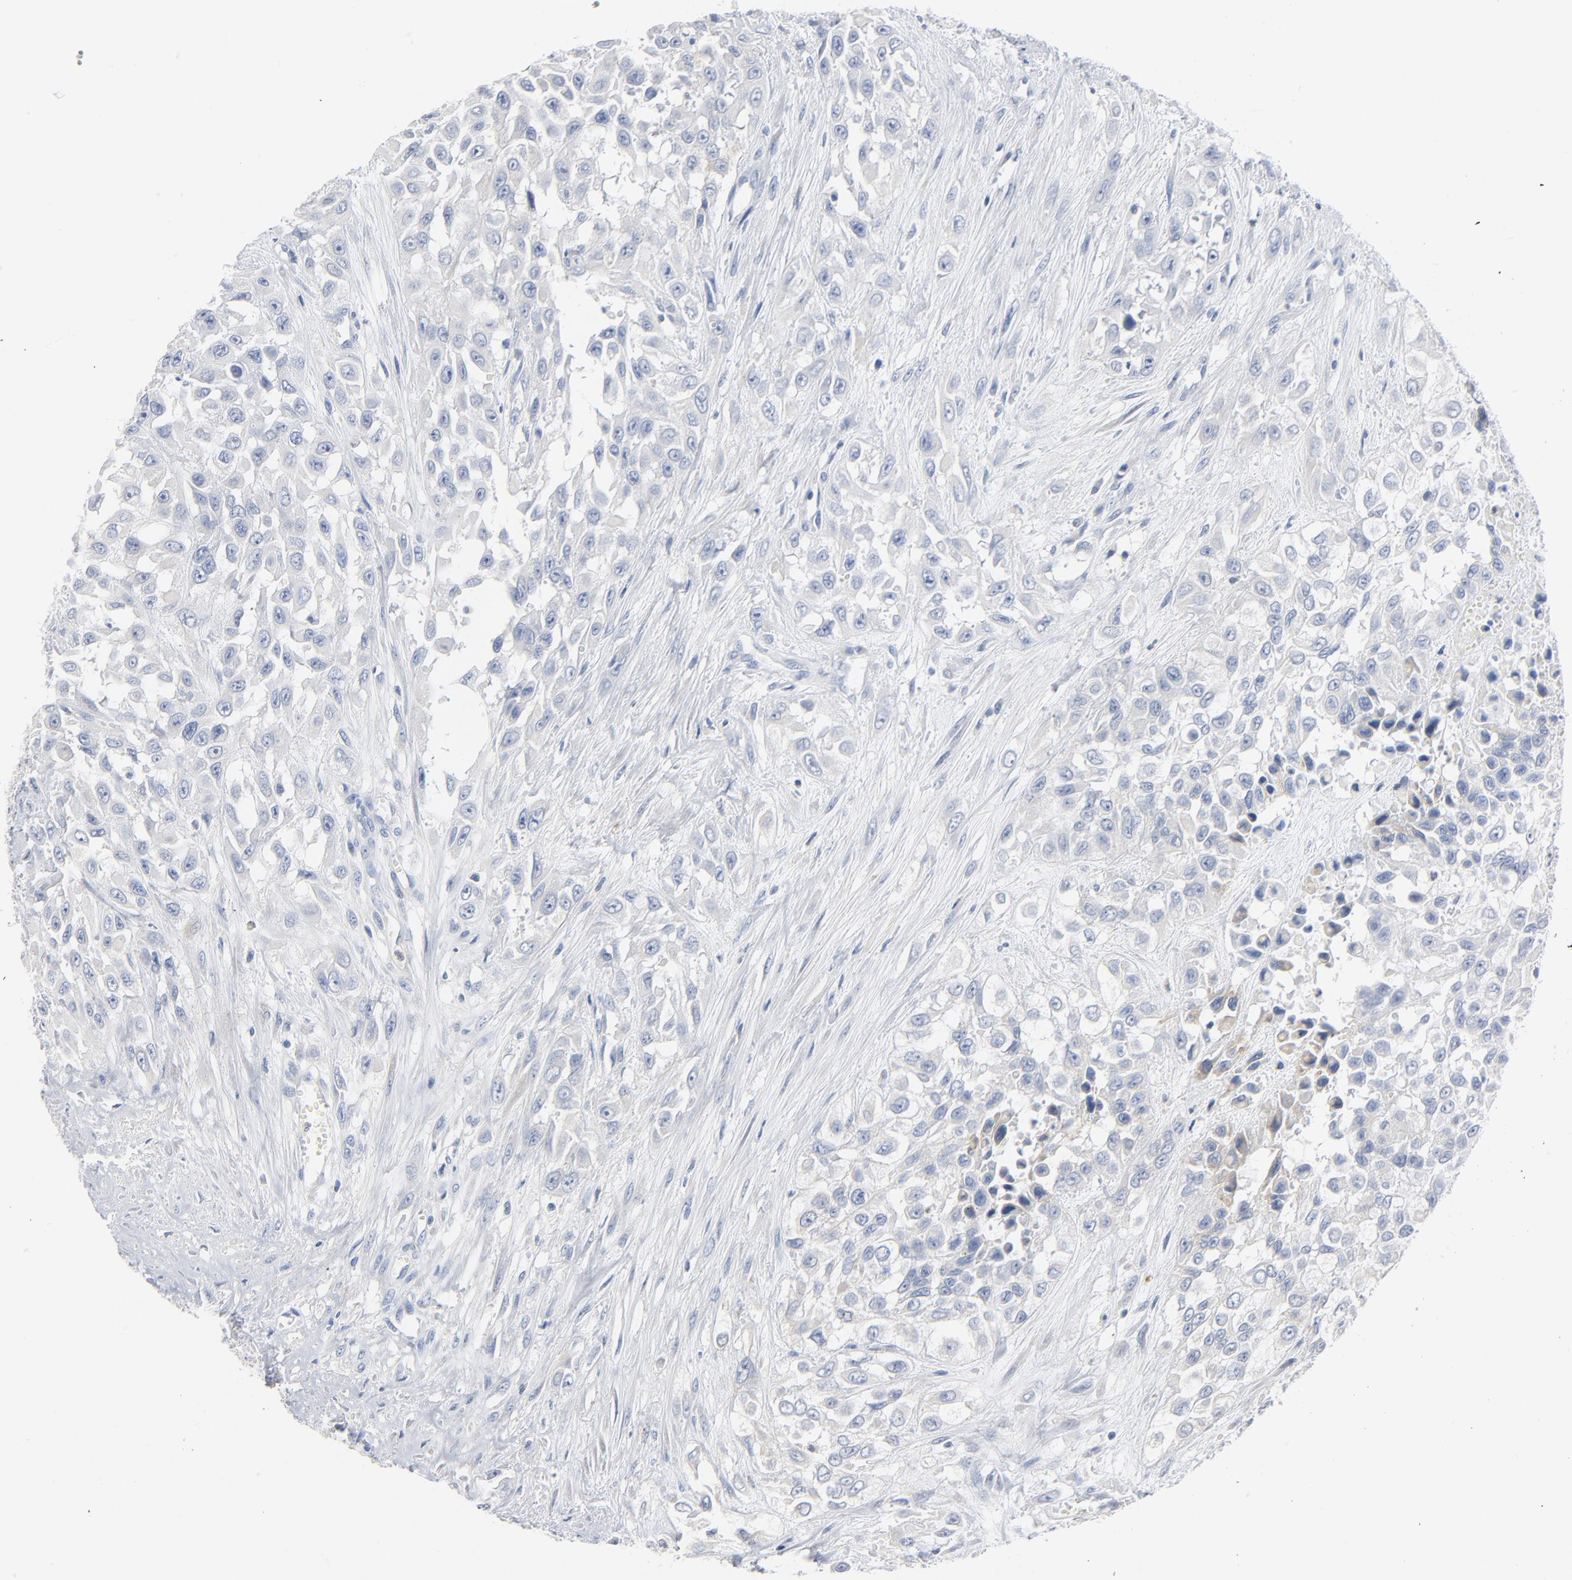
{"staining": {"intensity": "negative", "quantity": "none", "location": "none"}, "tissue": "urothelial cancer", "cell_type": "Tumor cells", "image_type": "cancer", "snomed": [{"axis": "morphology", "description": "Urothelial carcinoma, High grade"}, {"axis": "topography", "description": "Urinary bladder"}], "caption": "Urothelial carcinoma (high-grade) stained for a protein using immunohistochemistry demonstrates no positivity tumor cells.", "gene": "IFT43", "patient": {"sex": "male", "age": 57}}